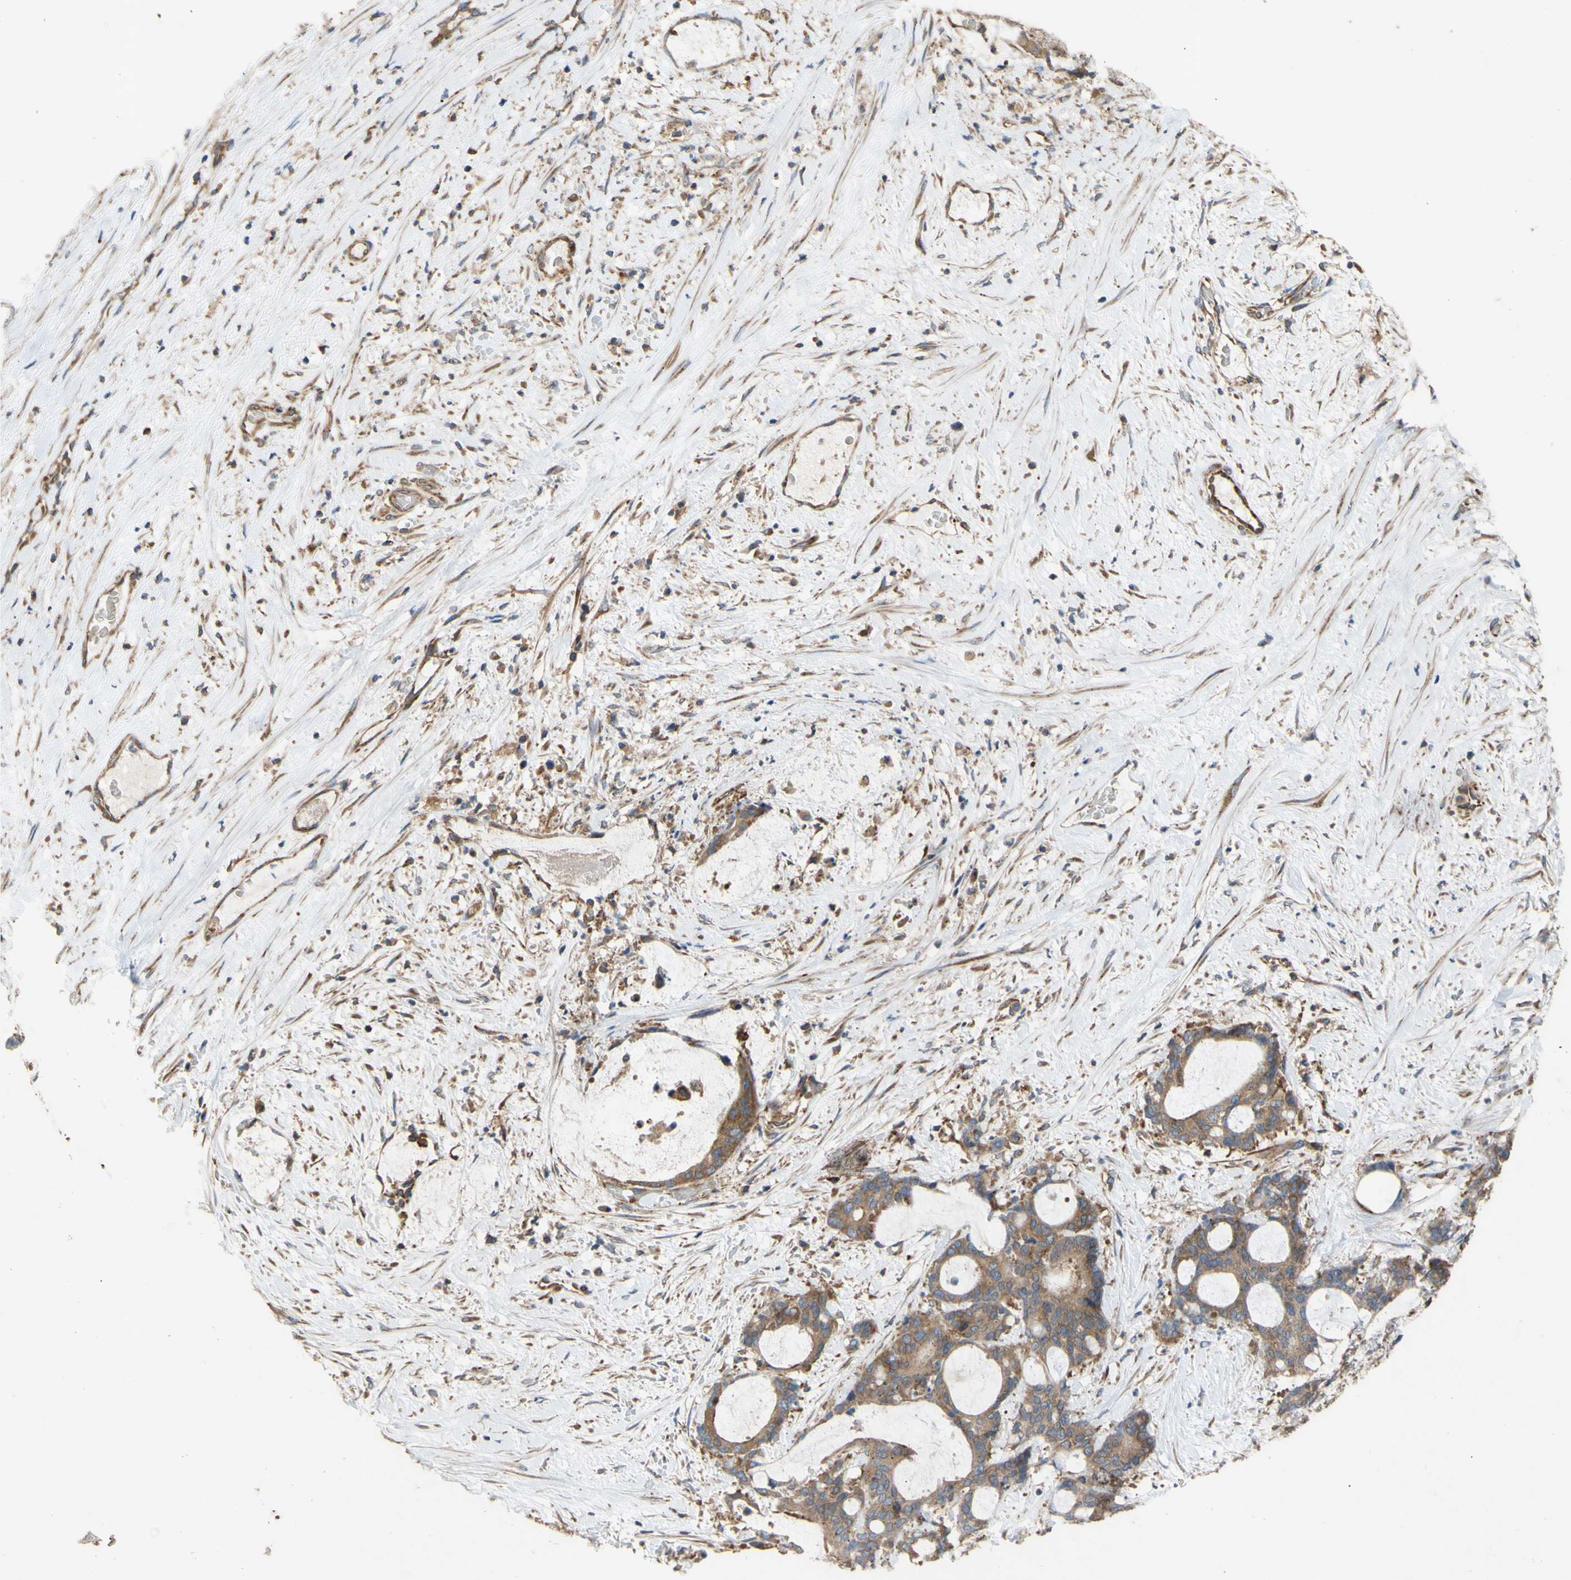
{"staining": {"intensity": "moderate", "quantity": ">75%", "location": "cytoplasmic/membranous"}, "tissue": "liver cancer", "cell_type": "Tumor cells", "image_type": "cancer", "snomed": [{"axis": "morphology", "description": "Cholangiocarcinoma"}, {"axis": "topography", "description": "Liver"}], "caption": "The image demonstrates immunohistochemical staining of liver cancer (cholangiocarcinoma). There is moderate cytoplasmic/membranous staining is appreciated in approximately >75% of tumor cells.", "gene": "EIF2S3", "patient": {"sex": "female", "age": 73}}